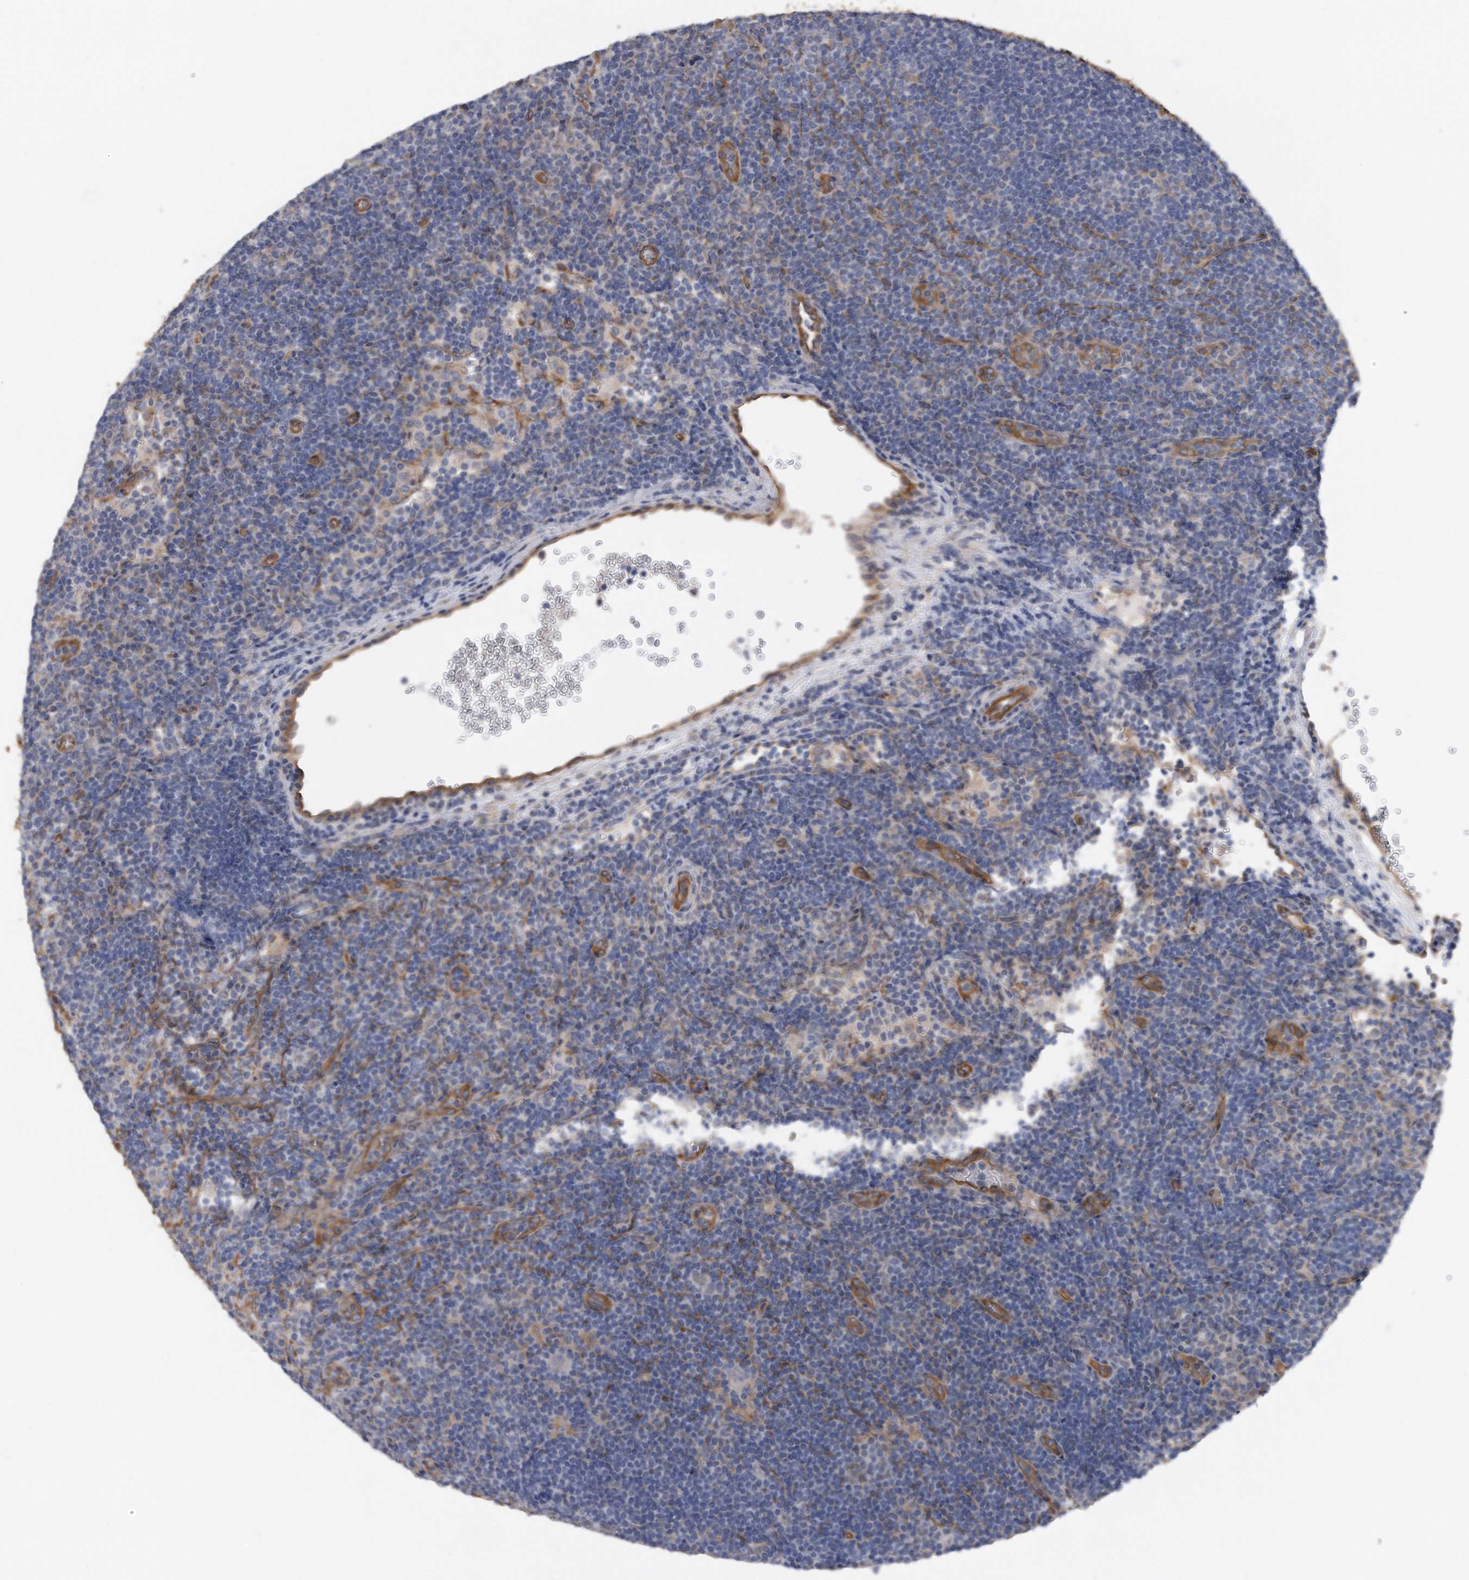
{"staining": {"intensity": "negative", "quantity": "none", "location": "none"}, "tissue": "lymphoma", "cell_type": "Tumor cells", "image_type": "cancer", "snomed": [{"axis": "morphology", "description": "Hodgkin's disease, NOS"}, {"axis": "topography", "description": "Lymph node"}], "caption": "Photomicrograph shows no protein expression in tumor cells of Hodgkin's disease tissue.", "gene": "GPC1", "patient": {"sex": "female", "age": 57}}